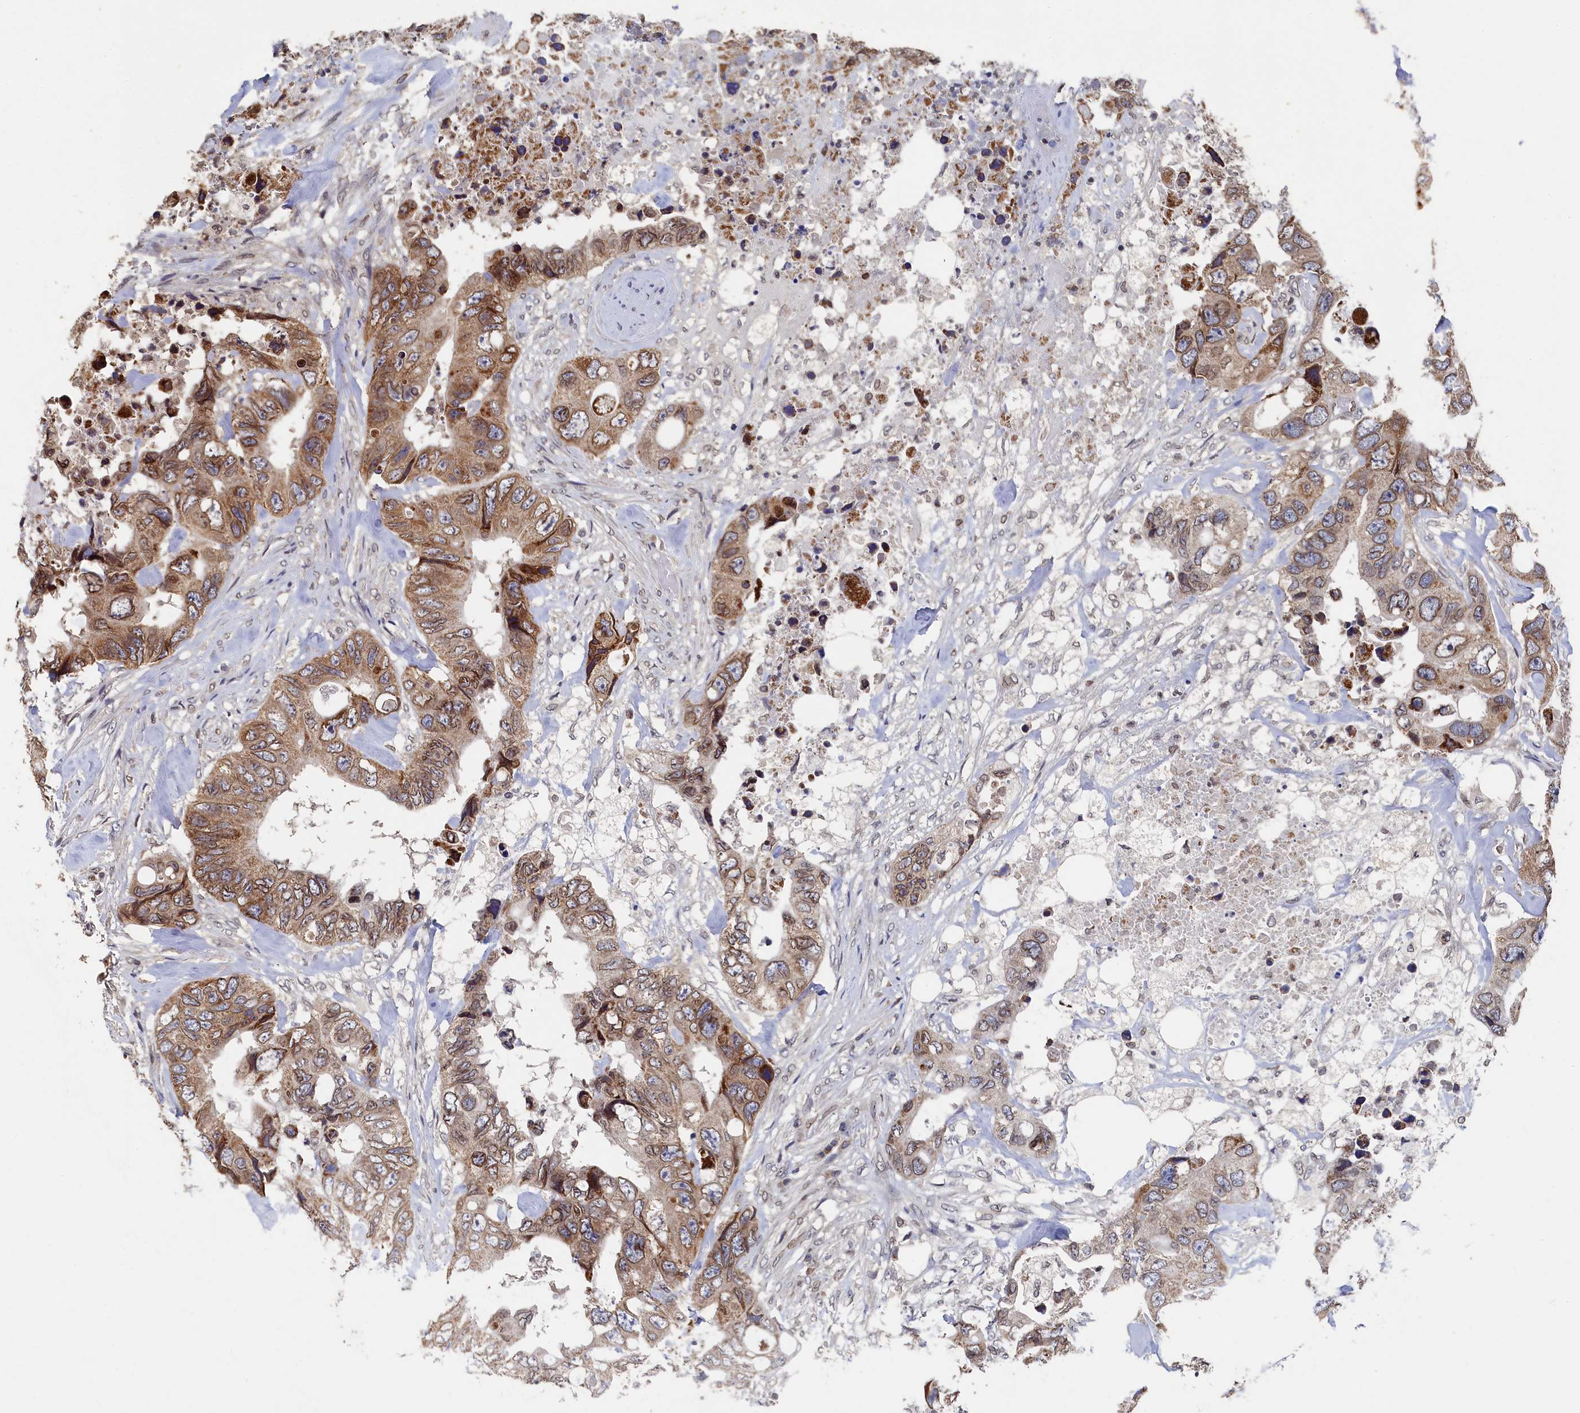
{"staining": {"intensity": "moderate", "quantity": ">75%", "location": "cytoplasmic/membranous,nuclear"}, "tissue": "colorectal cancer", "cell_type": "Tumor cells", "image_type": "cancer", "snomed": [{"axis": "morphology", "description": "Adenocarcinoma, NOS"}, {"axis": "topography", "description": "Rectum"}], "caption": "DAB immunohistochemical staining of human adenocarcinoma (colorectal) shows moderate cytoplasmic/membranous and nuclear protein staining in approximately >75% of tumor cells. (brown staining indicates protein expression, while blue staining denotes nuclei).", "gene": "ANKEF1", "patient": {"sex": "male", "age": 57}}